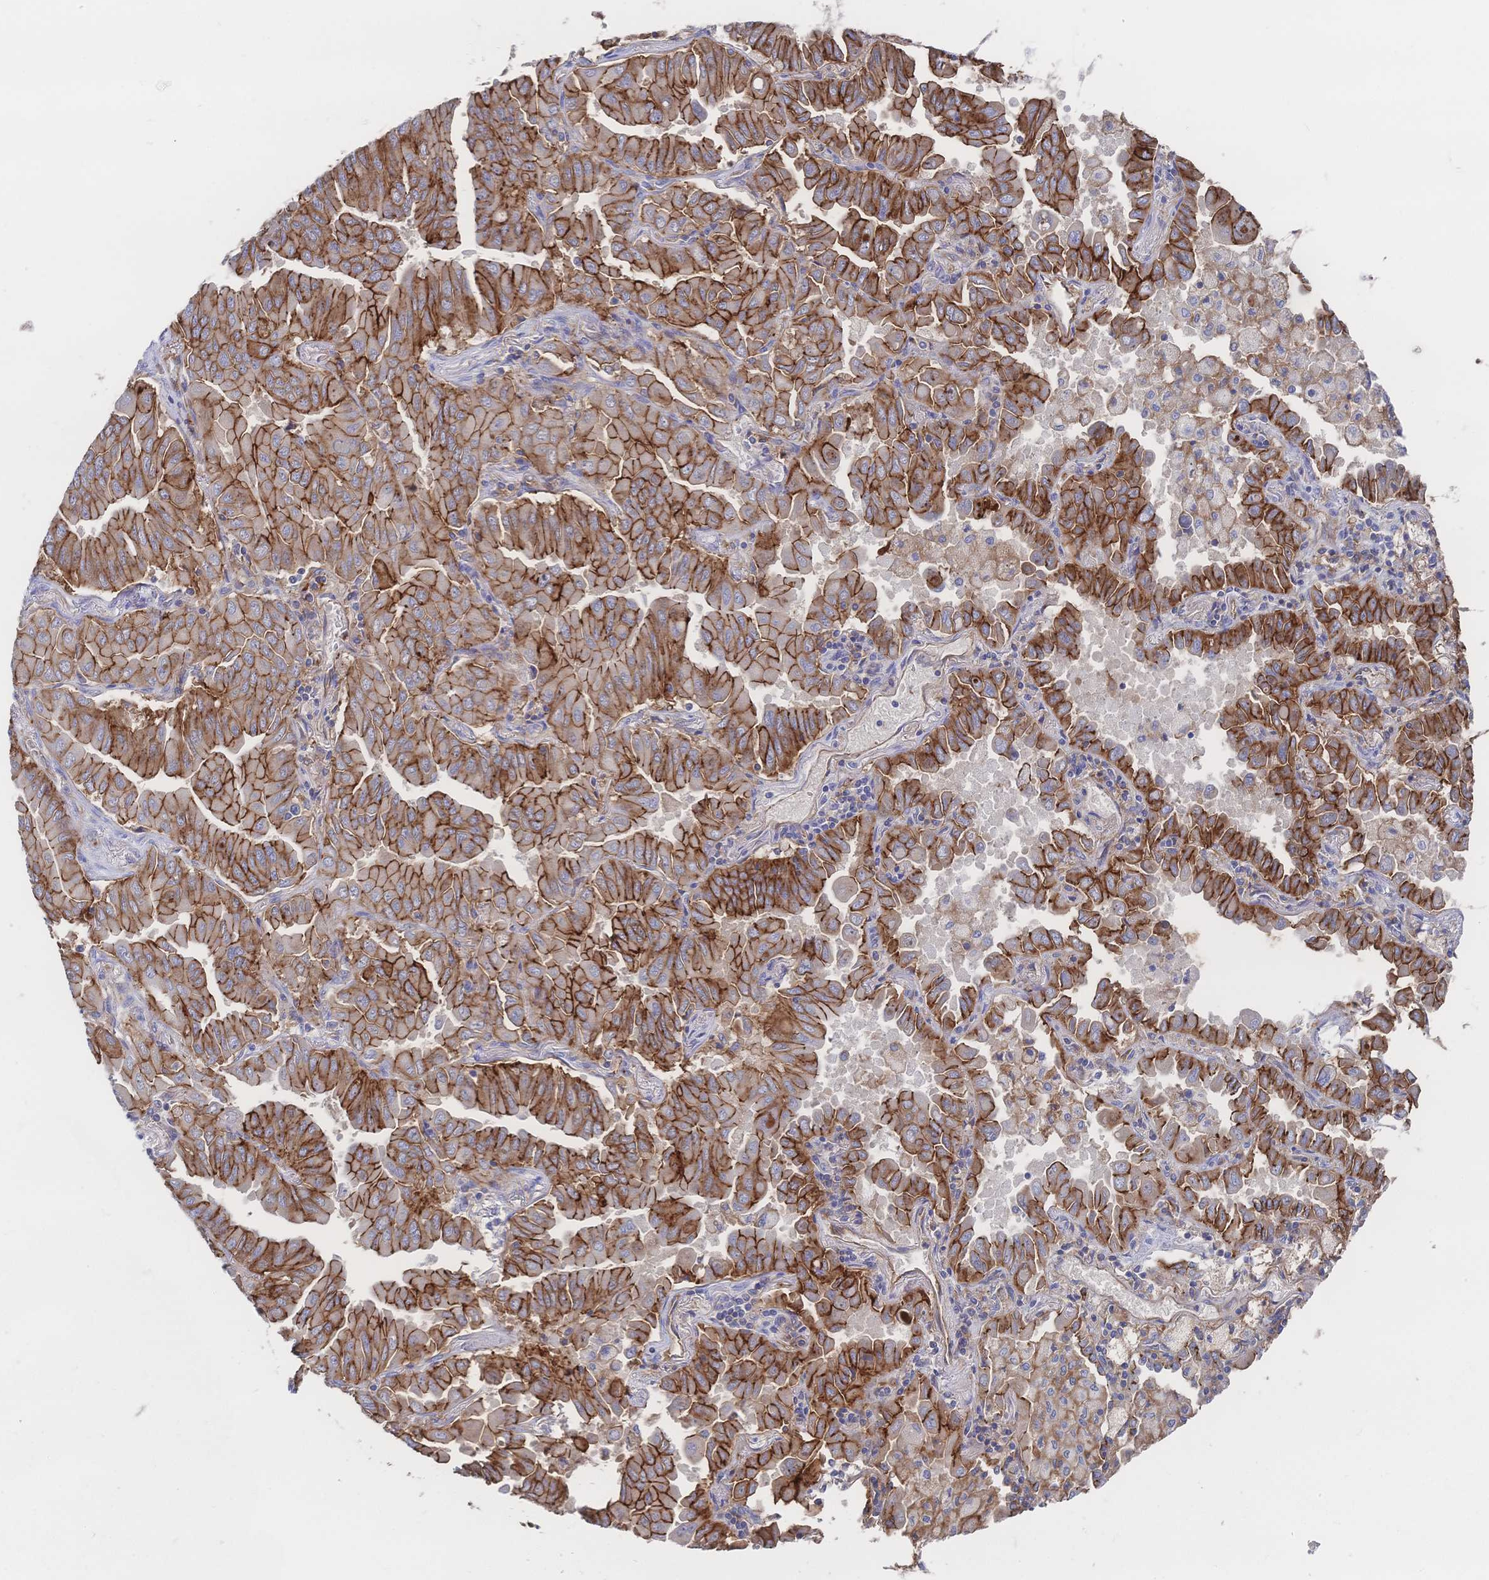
{"staining": {"intensity": "strong", "quantity": ">75%", "location": "cytoplasmic/membranous"}, "tissue": "lung cancer", "cell_type": "Tumor cells", "image_type": "cancer", "snomed": [{"axis": "morphology", "description": "Adenocarcinoma, NOS"}, {"axis": "topography", "description": "Lung"}], "caption": "Strong cytoplasmic/membranous protein positivity is present in about >75% of tumor cells in lung adenocarcinoma.", "gene": "F11R", "patient": {"sex": "male", "age": 64}}